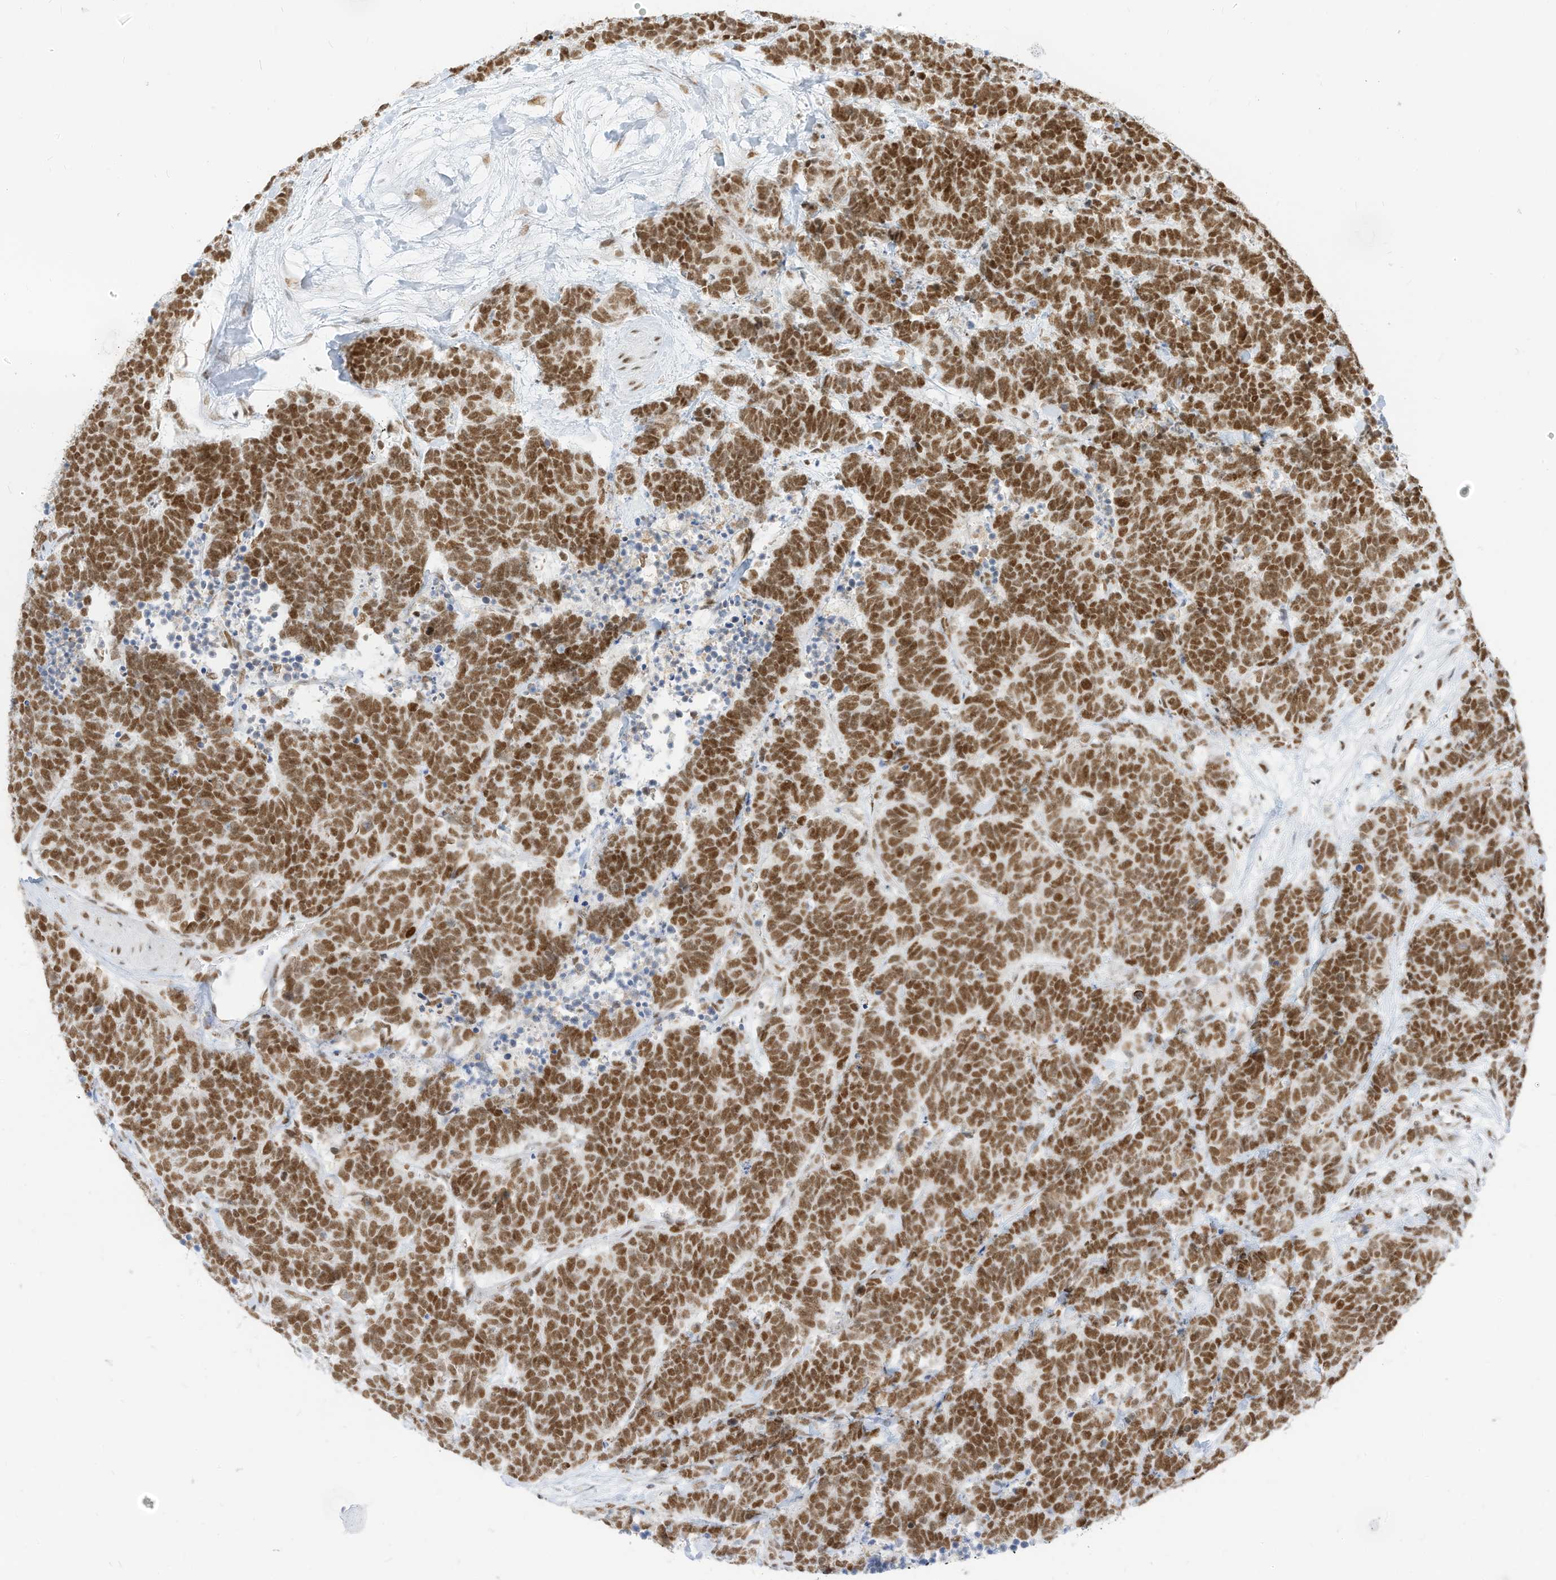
{"staining": {"intensity": "moderate", "quantity": ">75%", "location": "nuclear"}, "tissue": "carcinoid", "cell_type": "Tumor cells", "image_type": "cancer", "snomed": [{"axis": "morphology", "description": "Carcinoma, NOS"}, {"axis": "morphology", "description": "Carcinoid, malignant, NOS"}, {"axis": "topography", "description": "Urinary bladder"}], "caption": "Immunohistochemical staining of carcinoid exhibits medium levels of moderate nuclear protein positivity in about >75% of tumor cells. The protein is shown in brown color, while the nuclei are stained blue.", "gene": "SMARCA2", "patient": {"sex": "male", "age": 57}}